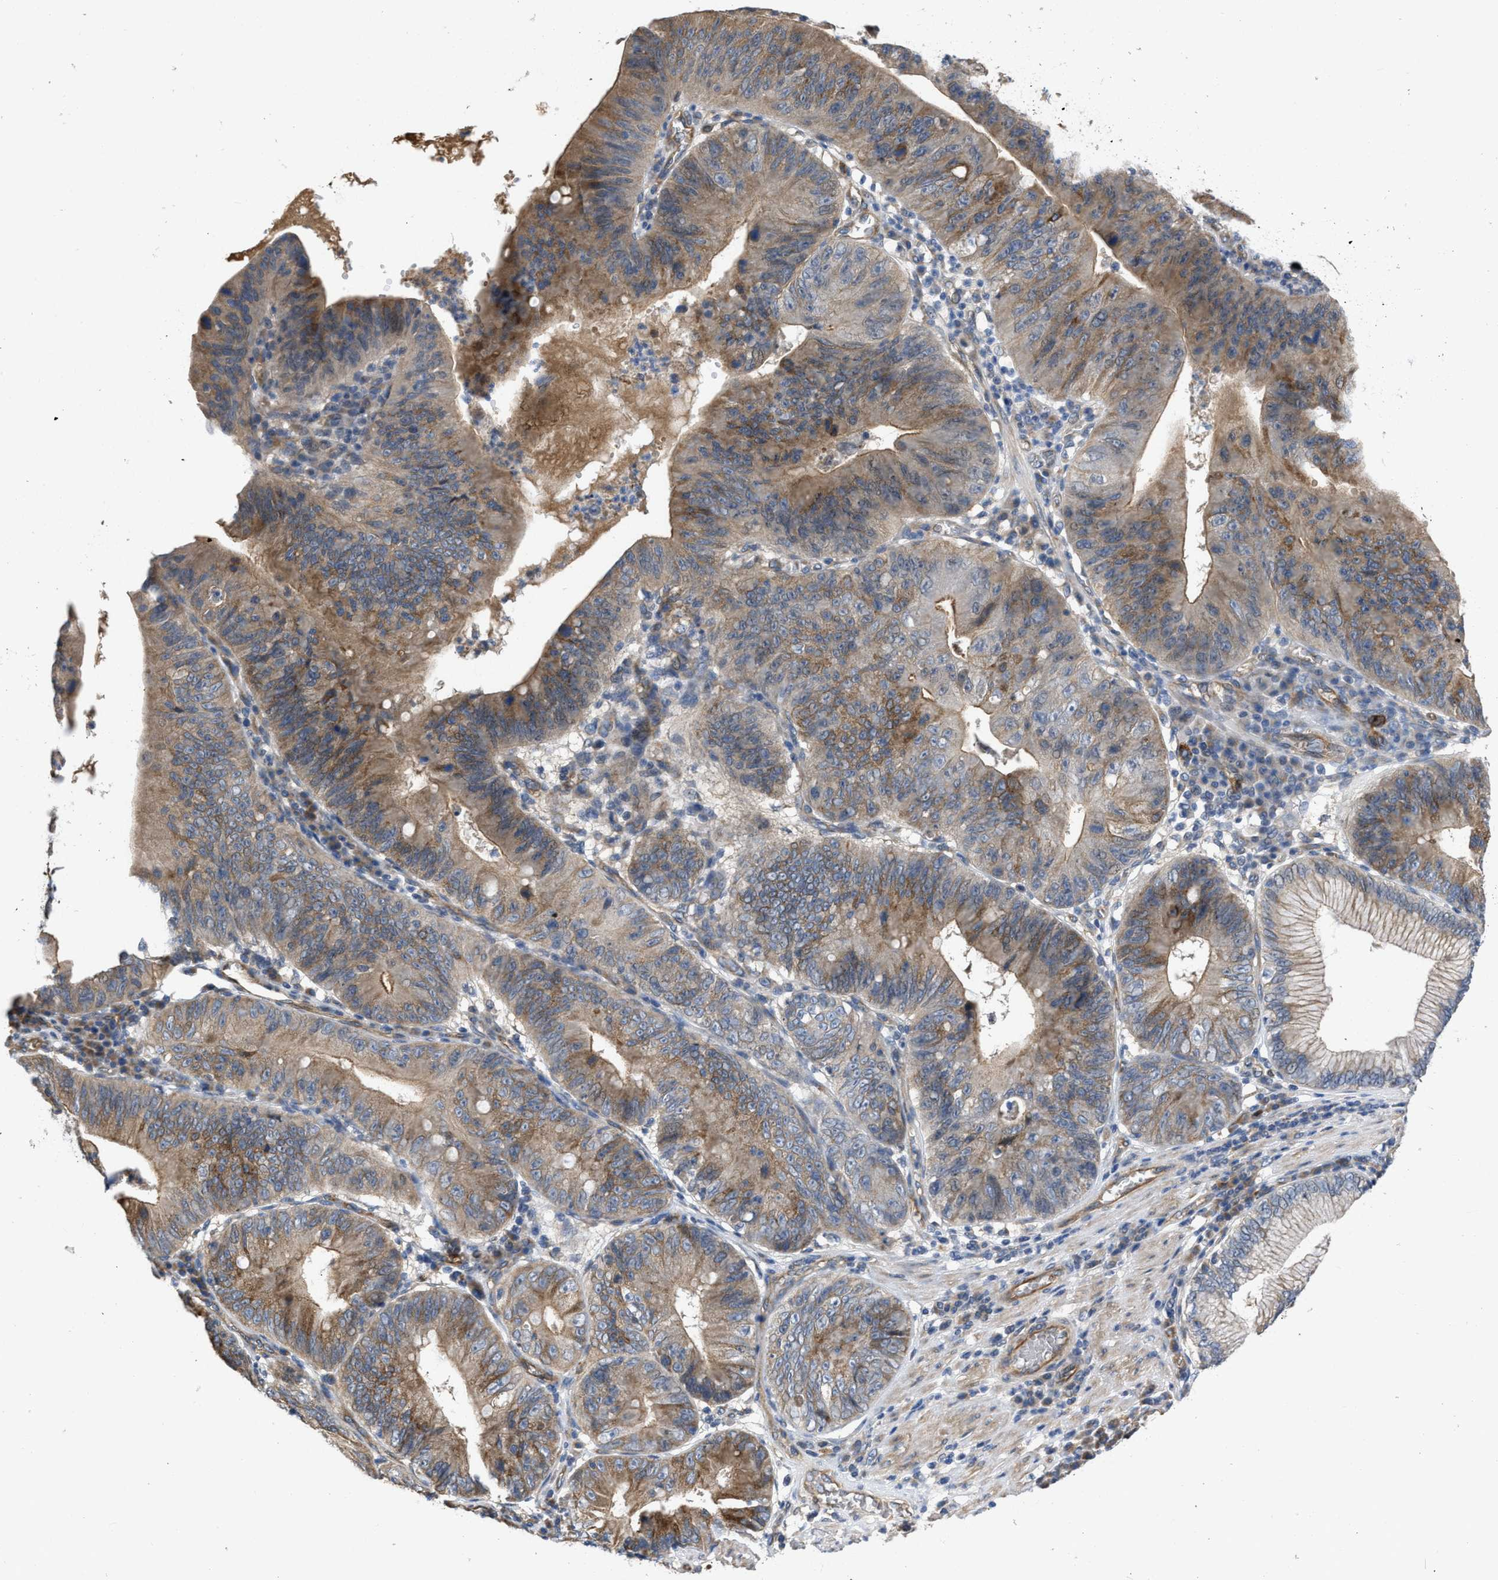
{"staining": {"intensity": "moderate", "quantity": "25%-75%", "location": "cytoplasmic/membranous"}, "tissue": "stomach cancer", "cell_type": "Tumor cells", "image_type": "cancer", "snomed": [{"axis": "morphology", "description": "Adenocarcinoma, NOS"}, {"axis": "topography", "description": "Stomach"}], "caption": "Immunohistochemistry photomicrograph of stomach cancer stained for a protein (brown), which reveals medium levels of moderate cytoplasmic/membranous expression in approximately 25%-75% of tumor cells.", "gene": "SLC4A11", "patient": {"sex": "male", "age": 59}}